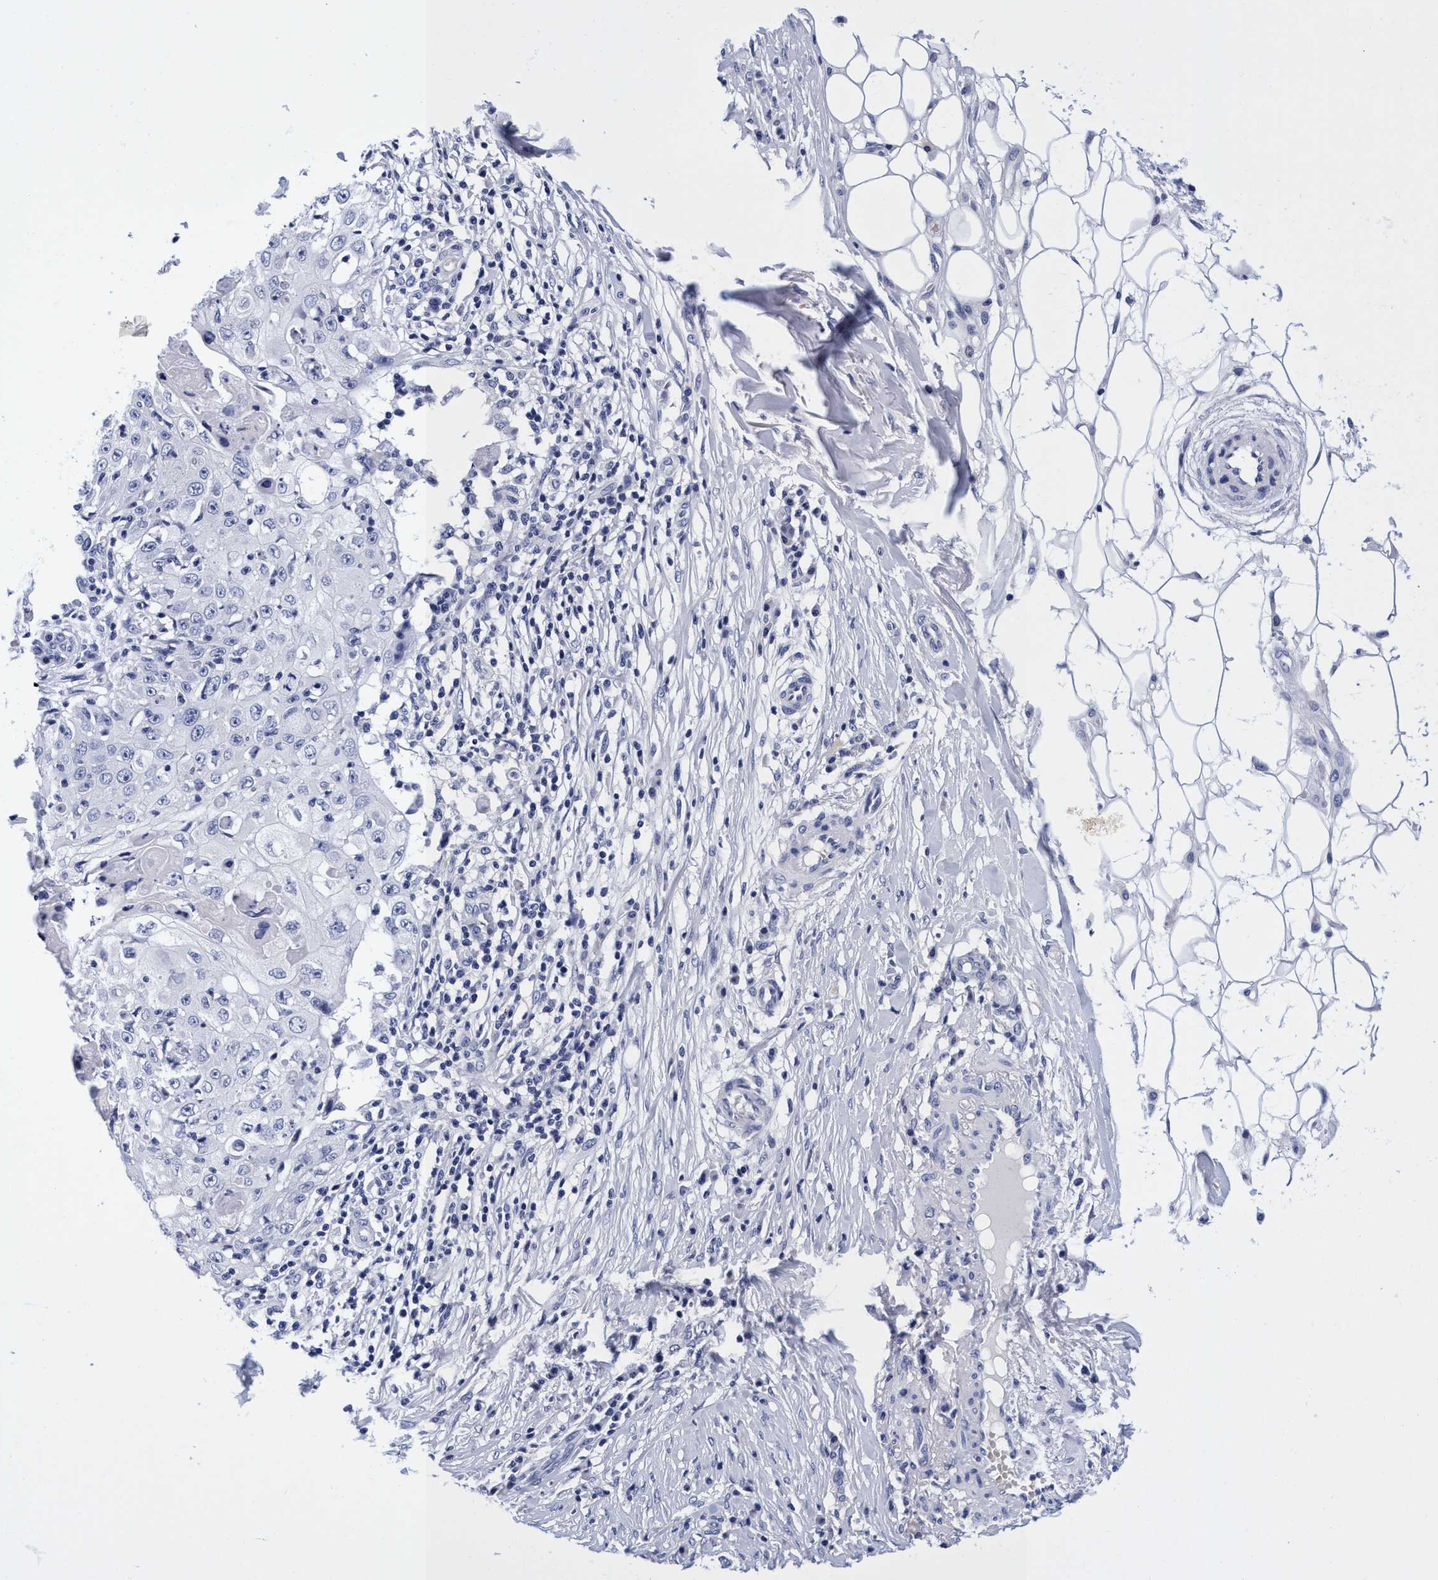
{"staining": {"intensity": "negative", "quantity": "none", "location": "none"}, "tissue": "skin cancer", "cell_type": "Tumor cells", "image_type": "cancer", "snomed": [{"axis": "morphology", "description": "Squamous cell carcinoma, NOS"}, {"axis": "topography", "description": "Skin"}], "caption": "This micrograph is of skin squamous cell carcinoma stained with immunohistochemistry to label a protein in brown with the nuclei are counter-stained blue. There is no expression in tumor cells.", "gene": "PLPPR1", "patient": {"sex": "male", "age": 86}}